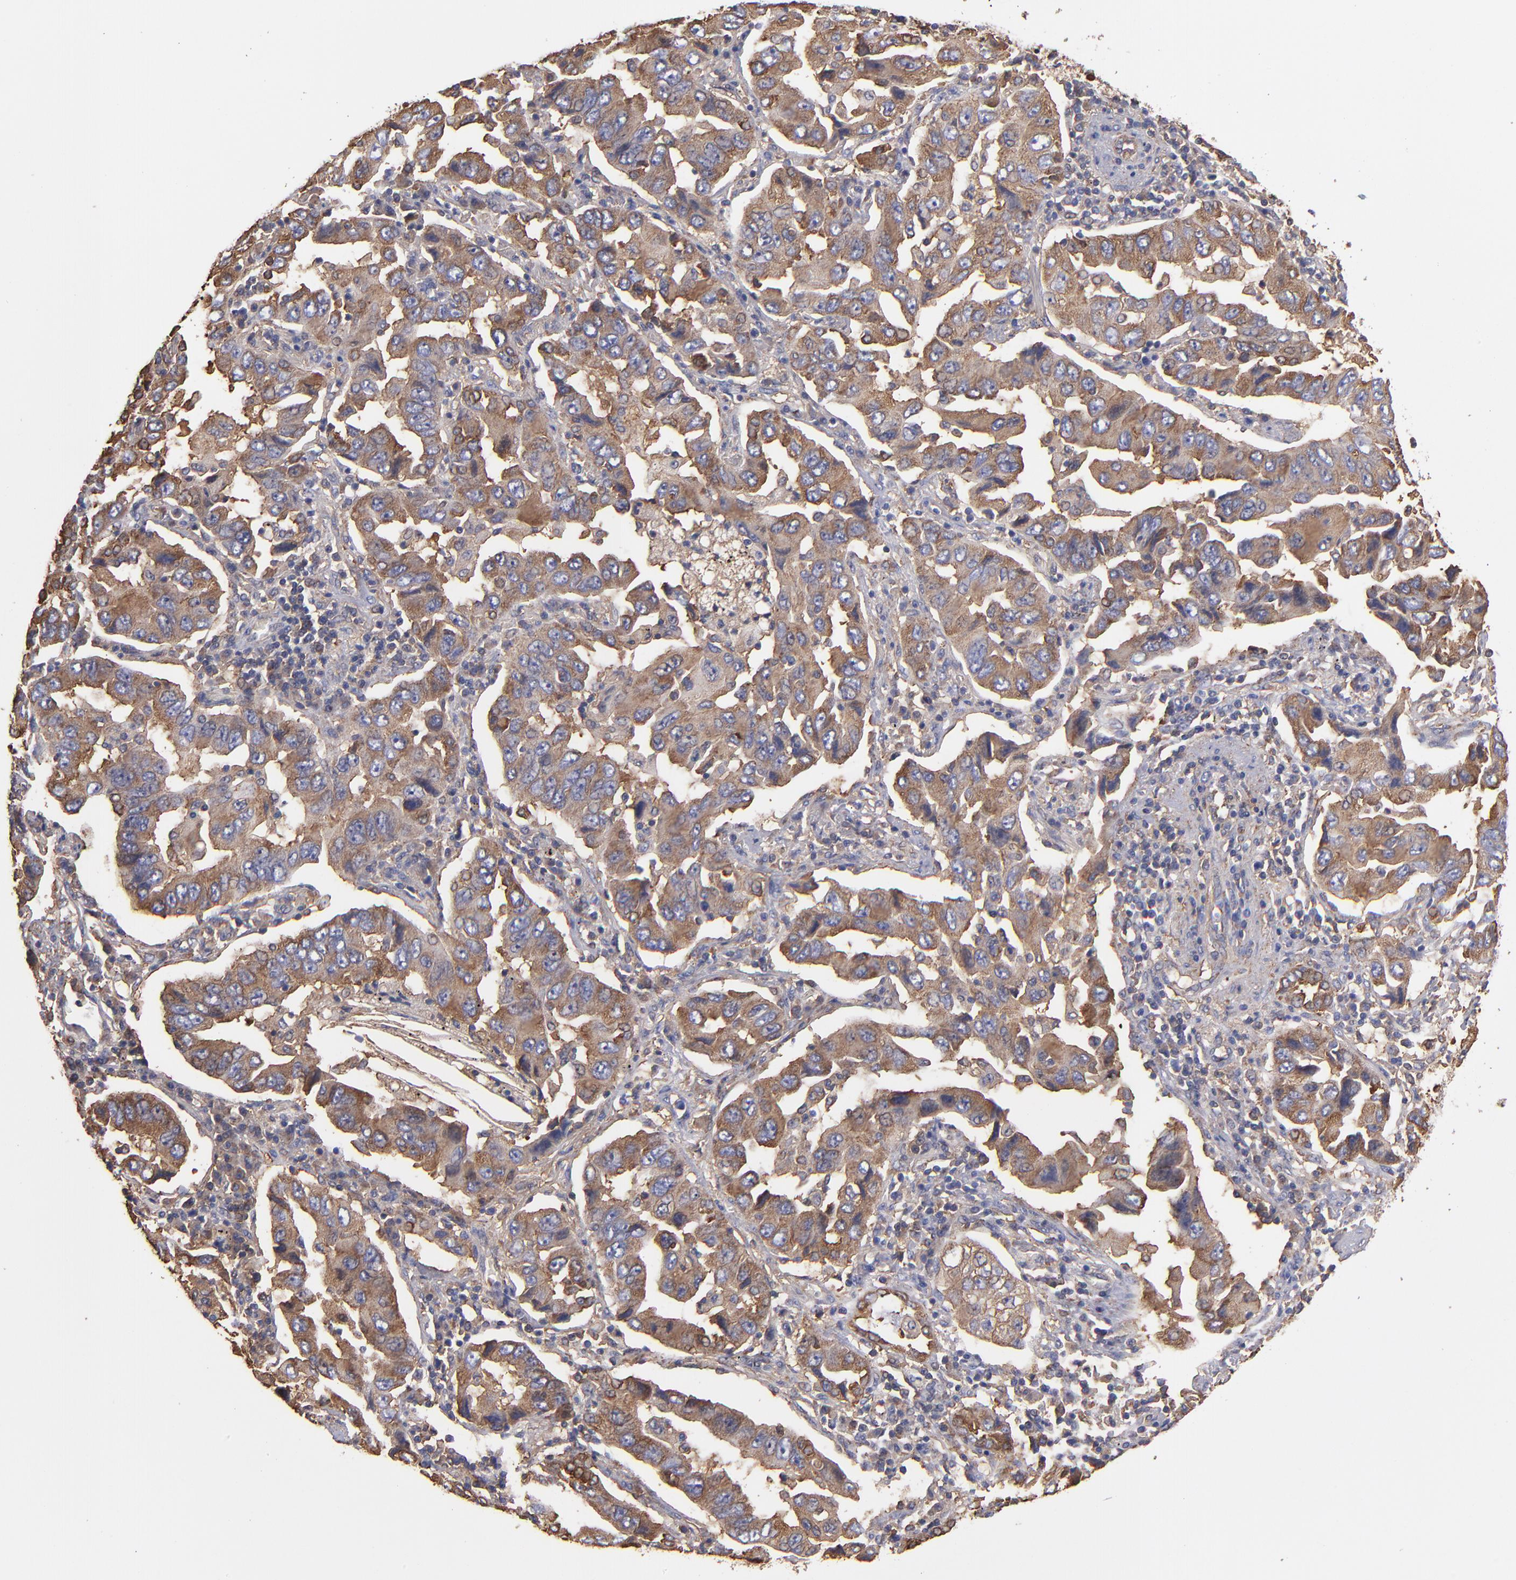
{"staining": {"intensity": "moderate", "quantity": ">75%", "location": "cytoplasmic/membranous"}, "tissue": "lung cancer", "cell_type": "Tumor cells", "image_type": "cancer", "snomed": [{"axis": "morphology", "description": "Adenocarcinoma, NOS"}, {"axis": "topography", "description": "Lung"}], "caption": "High-power microscopy captured an IHC micrograph of lung adenocarcinoma, revealing moderate cytoplasmic/membranous positivity in about >75% of tumor cells.", "gene": "MVP", "patient": {"sex": "female", "age": 65}}